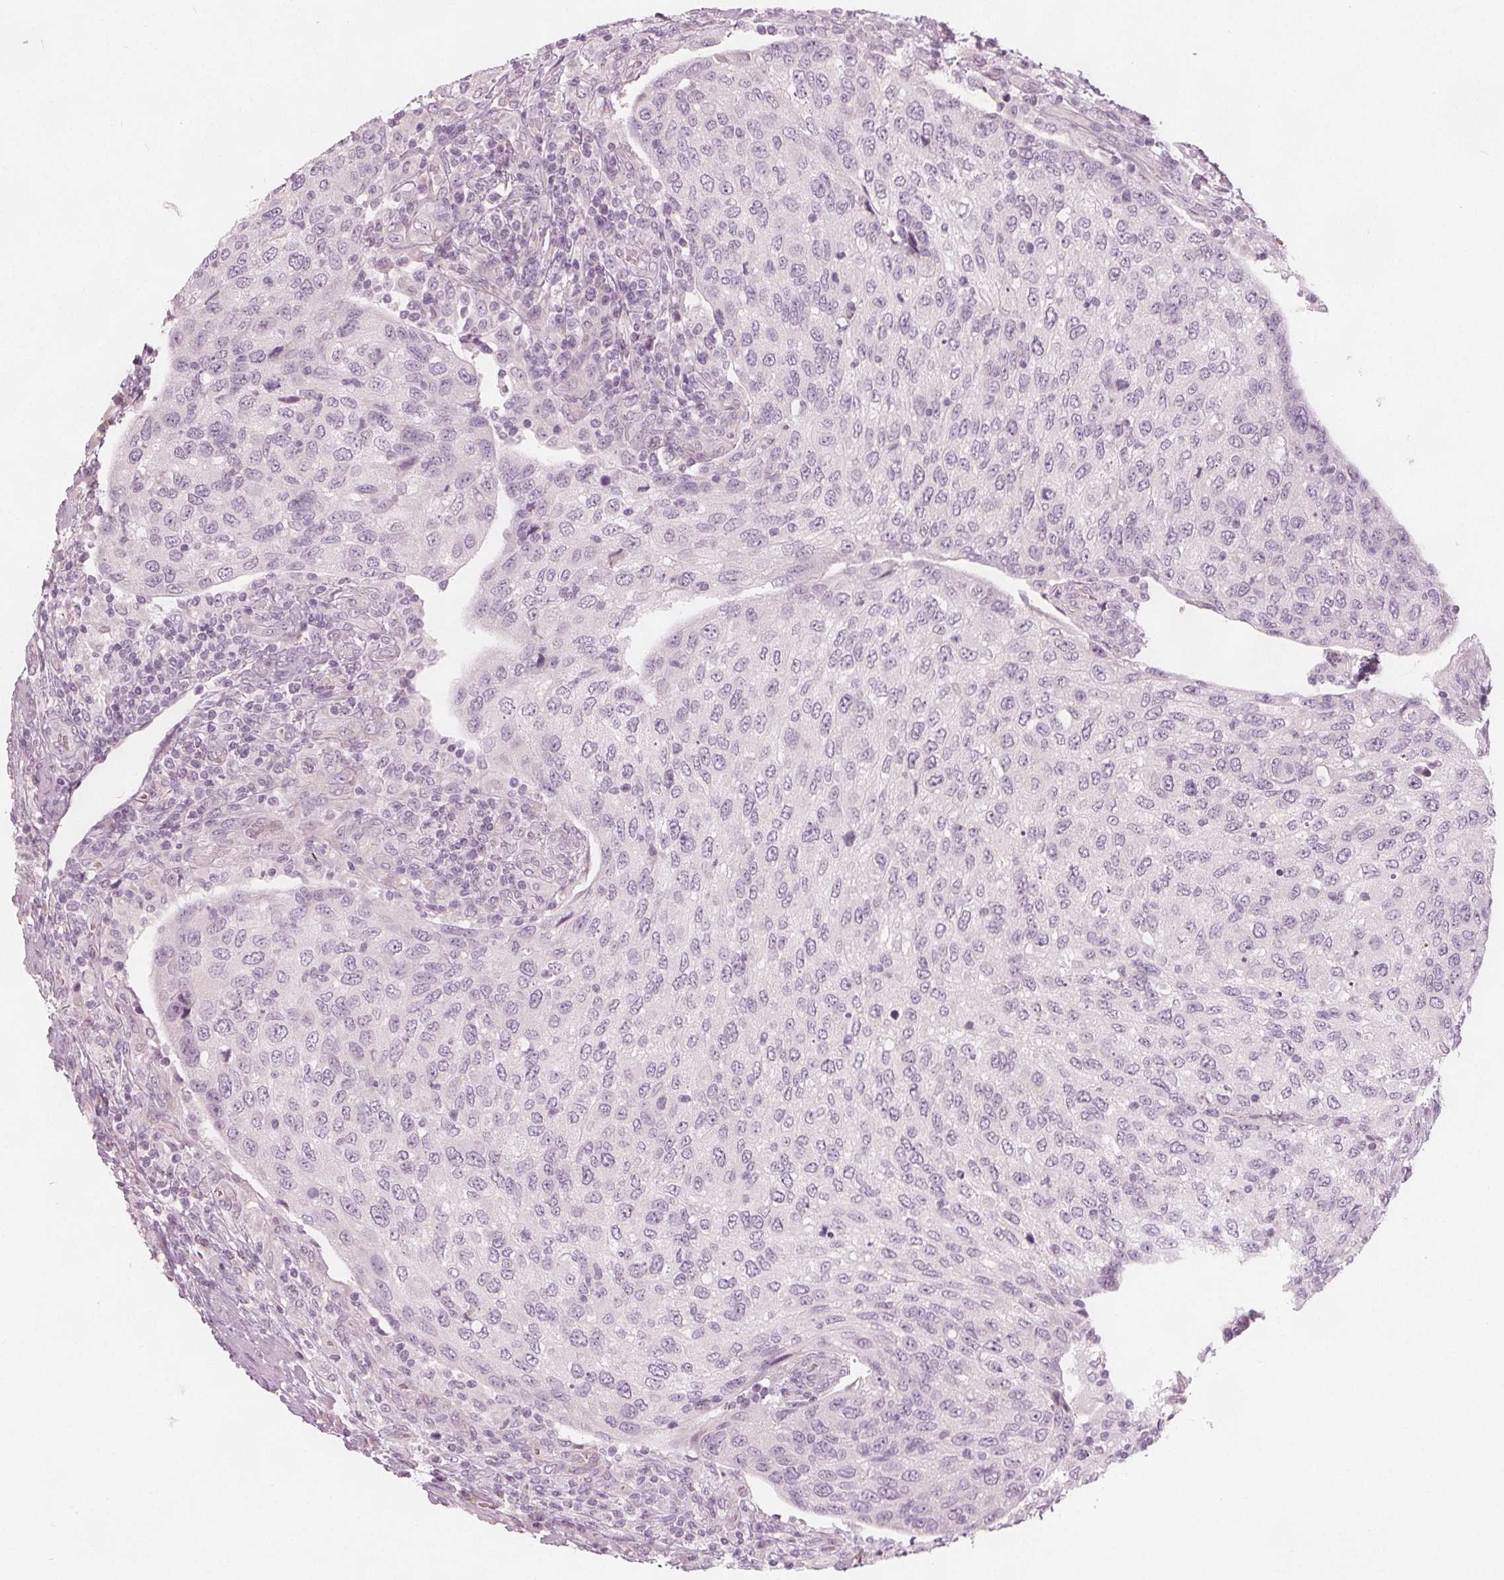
{"staining": {"intensity": "negative", "quantity": "none", "location": "none"}, "tissue": "urothelial cancer", "cell_type": "Tumor cells", "image_type": "cancer", "snomed": [{"axis": "morphology", "description": "Urothelial carcinoma, High grade"}, {"axis": "topography", "description": "Urinary bladder"}], "caption": "The immunohistochemistry histopathology image has no significant expression in tumor cells of high-grade urothelial carcinoma tissue.", "gene": "BRSK1", "patient": {"sex": "female", "age": 78}}